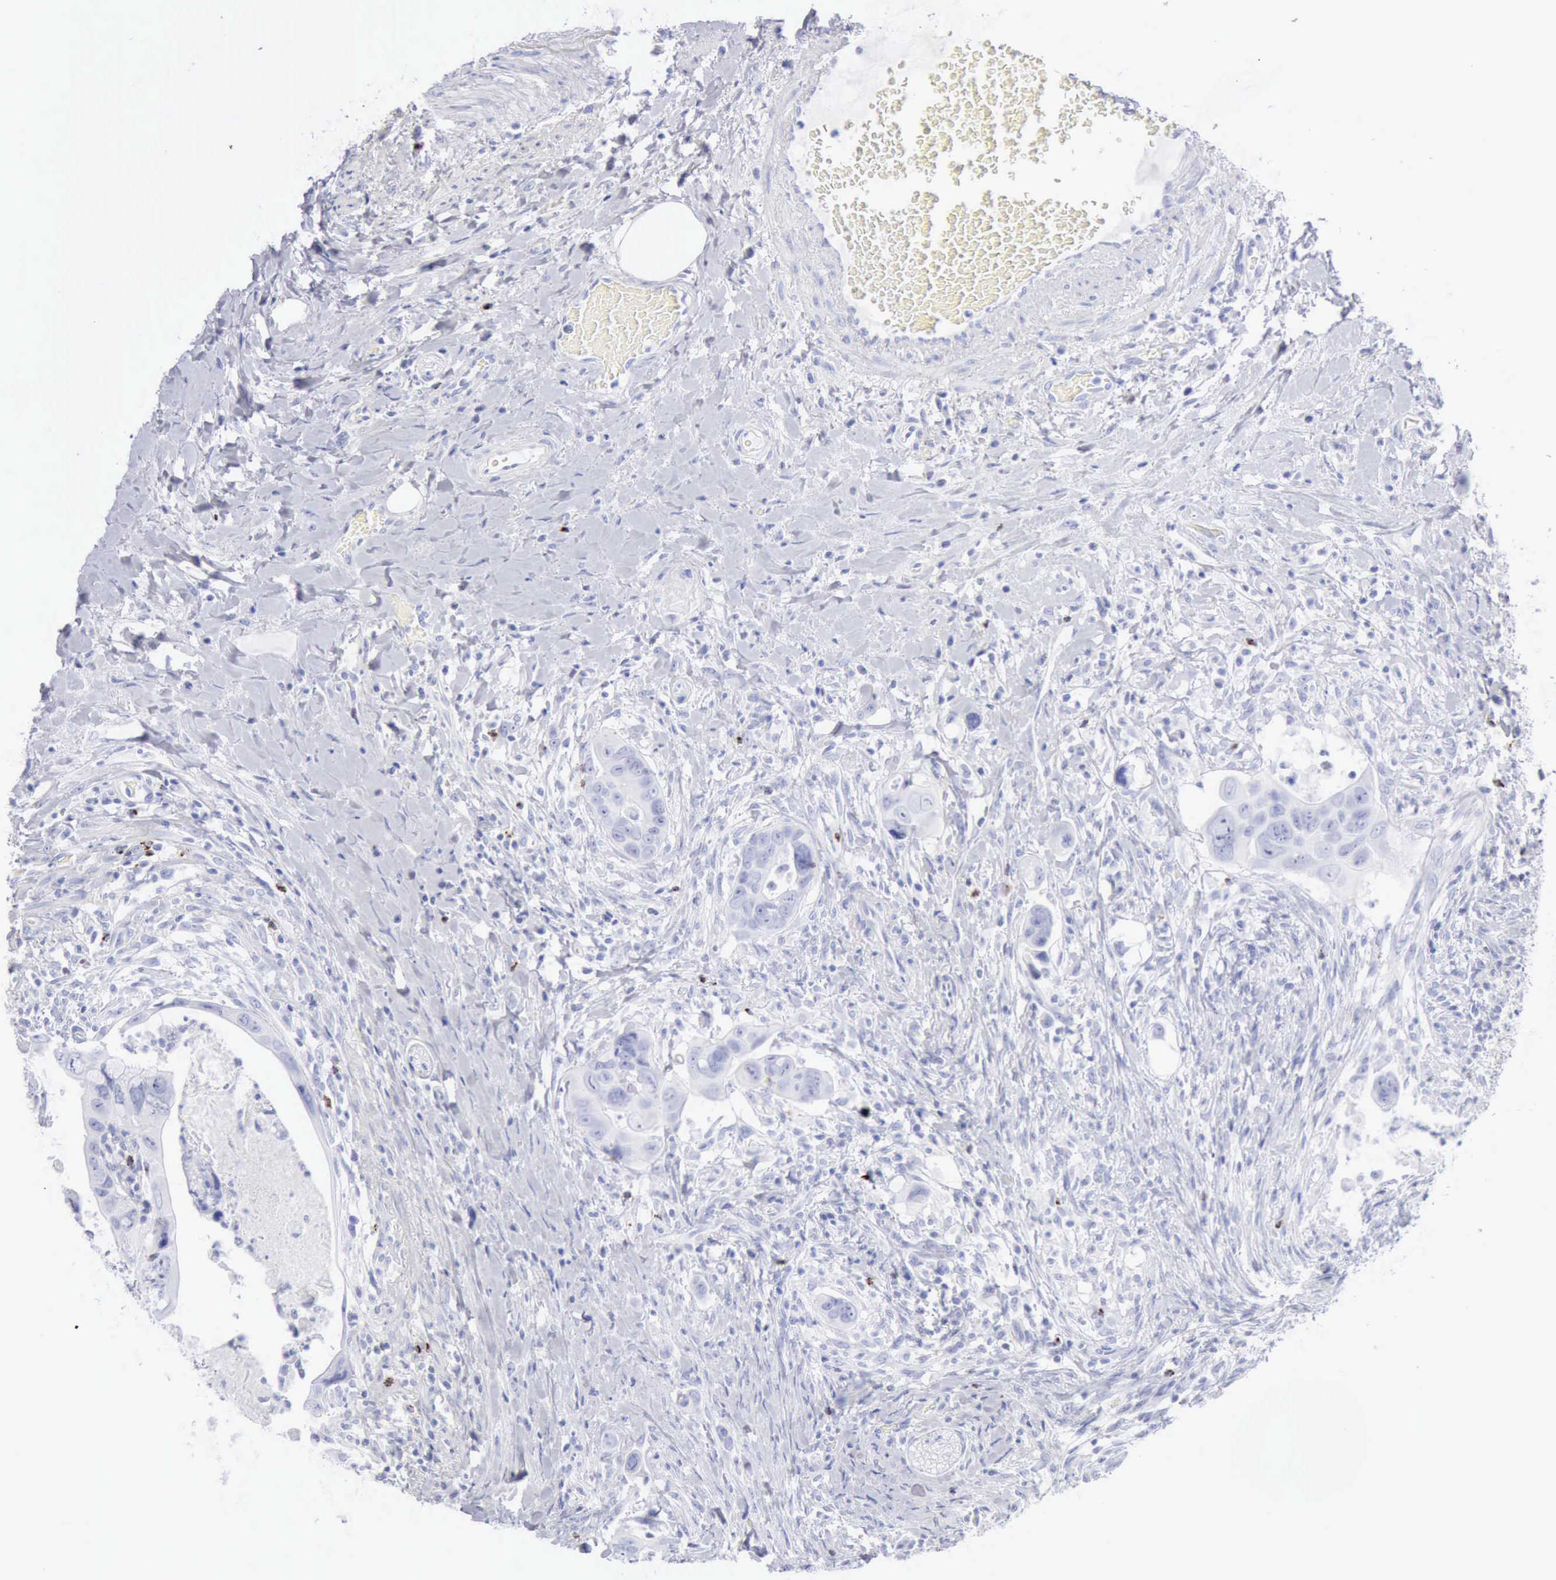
{"staining": {"intensity": "negative", "quantity": "none", "location": "none"}, "tissue": "colorectal cancer", "cell_type": "Tumor cells", "image_type": "cancer", "snomed": [{"axis": "morphology", "description": "Adenocarcinoma, NOS"}, {"axis": "topography", "description": "Rectum"}], "caption": "This is an immunohistochemistry (IHC) image of human adenocarcinoma (colorectal). There is no staining in tumor cells.", "gene": "GZMB", "patient": {"sex": "male", "age": 53}}